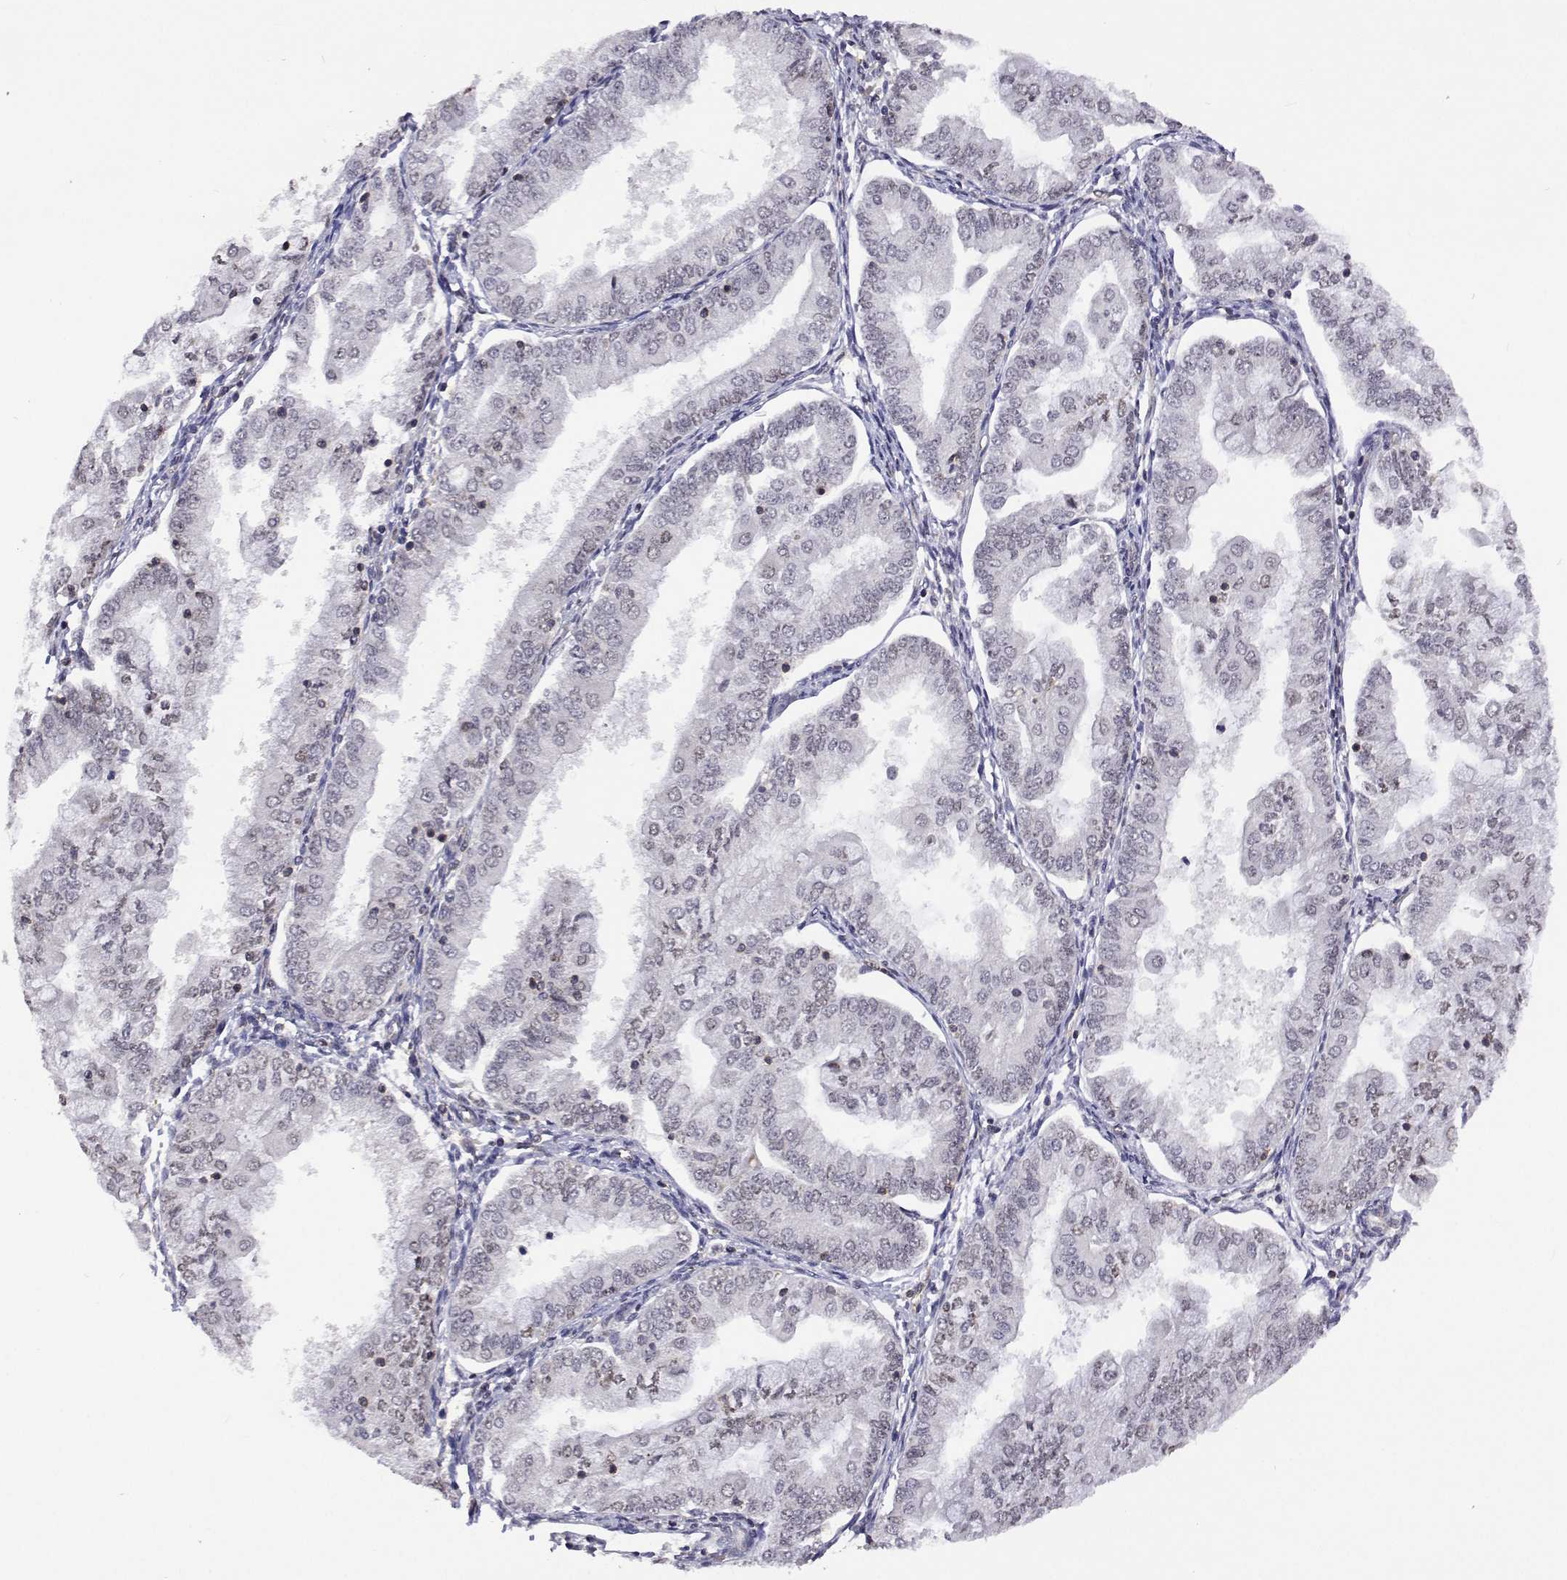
{"staining": {"intensity": "negative", "quantity": "none", "location": "none"}, "tissue": "endometrial cancer", "cell_type": "Tumor cells", "image_type": "cancer", "snomed": [{"axis": "morphology", "description": "Adenocarcinoma, NOS"}, {"axis": "topography", "description": "Endometrium"}], "caption": "Tumor cells show no significant protein positivity in adenocarcinoma (endometrial).", "gene": "NHP2", "patient": {"sex": "female", "age": 55}}